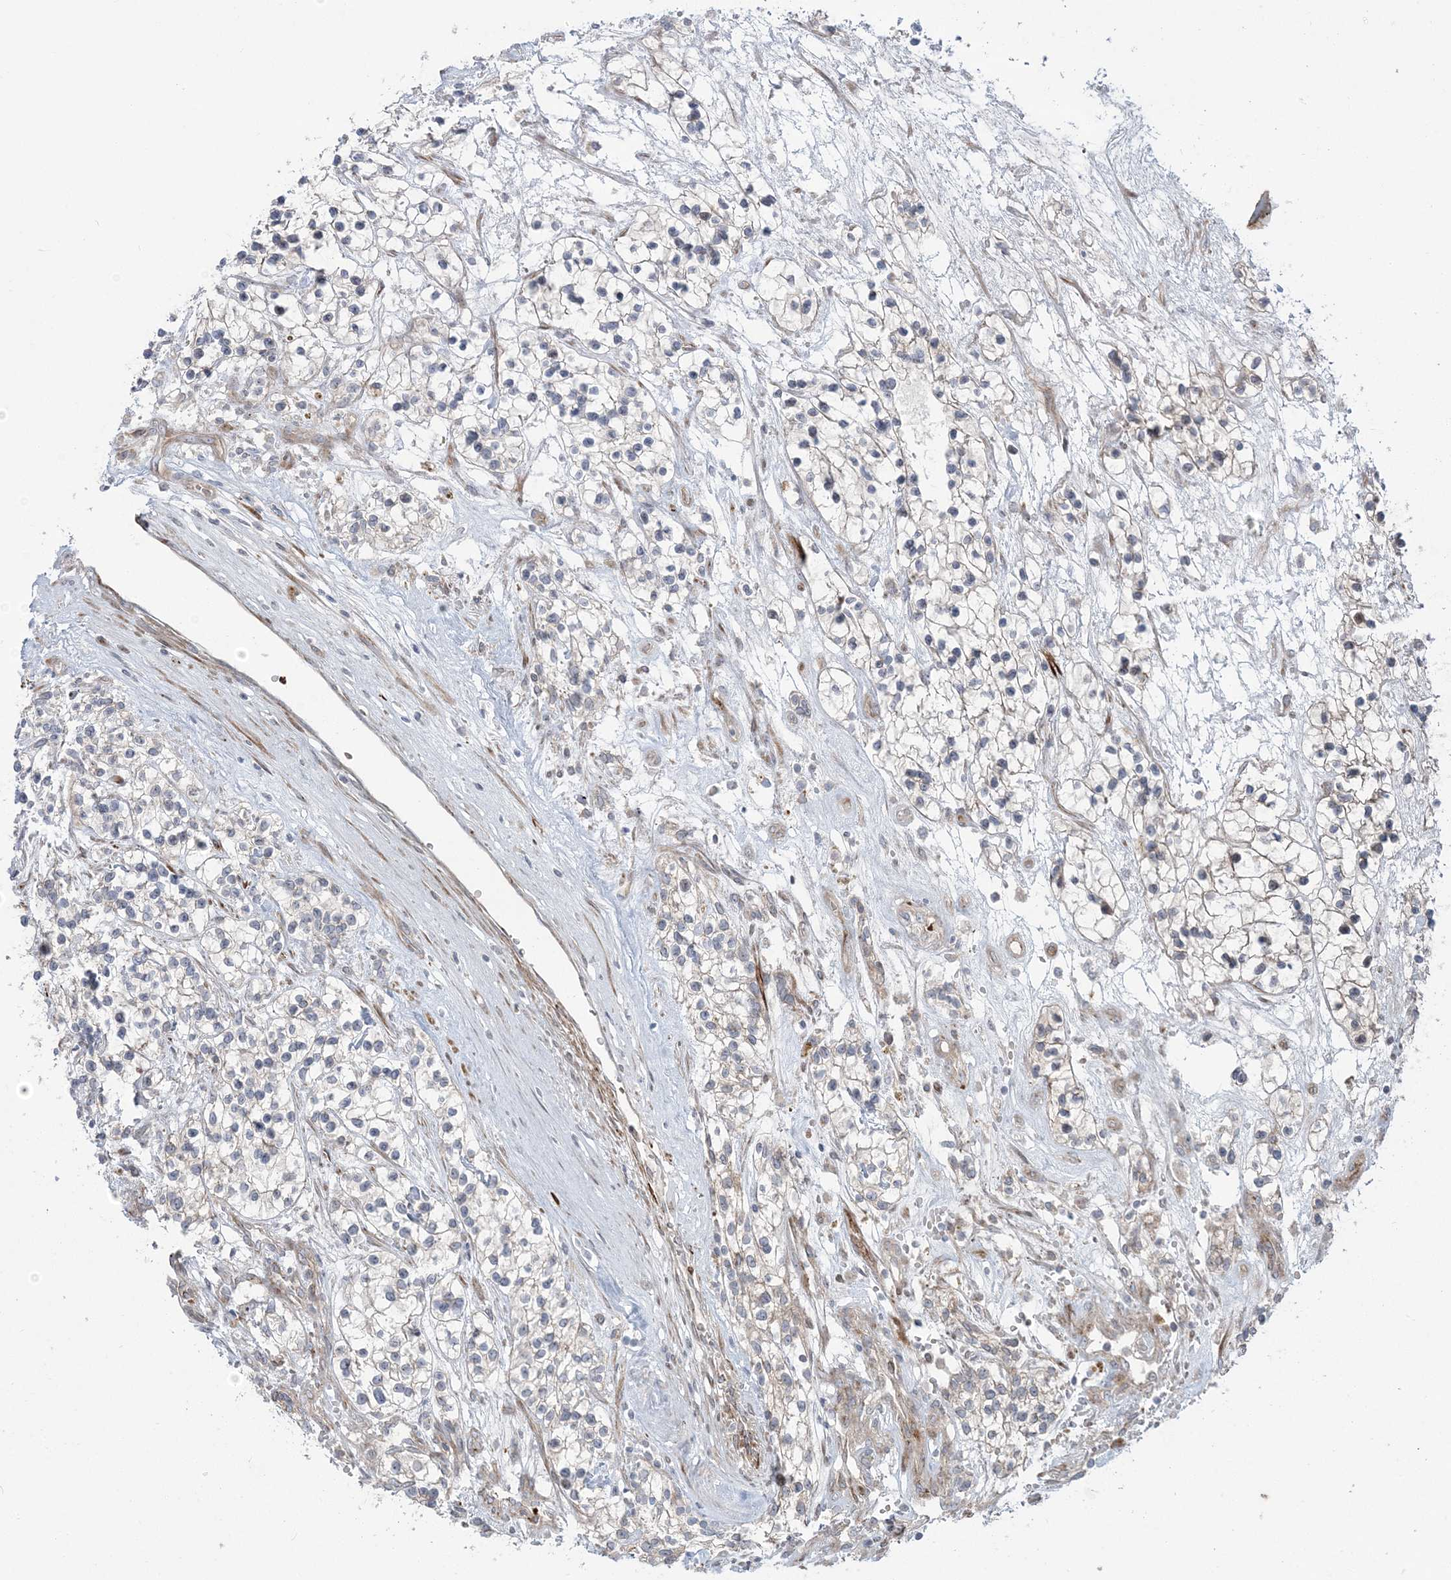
{"staining": {"intensity": "negative", "quantity": "none", "location": "none"}, "tissue": "renal cancer", "cell_type": "Tumor cells", "image_type": "cancer", "snomed": [{"axis": "morphology", "description": "Adenocarcinoma, NOS"}, {"axis": "topography", "description": "Kidney"}], "caption": "Immunohistochemistry (IHC) histopathology image of neoplastic tissue: renal cancer (adenocarcinoma) stained with DAB reveals no significant protein expression in tumor cells.", "gene": "NUDT9", "patient": {"sex": "female", "age": 57}}